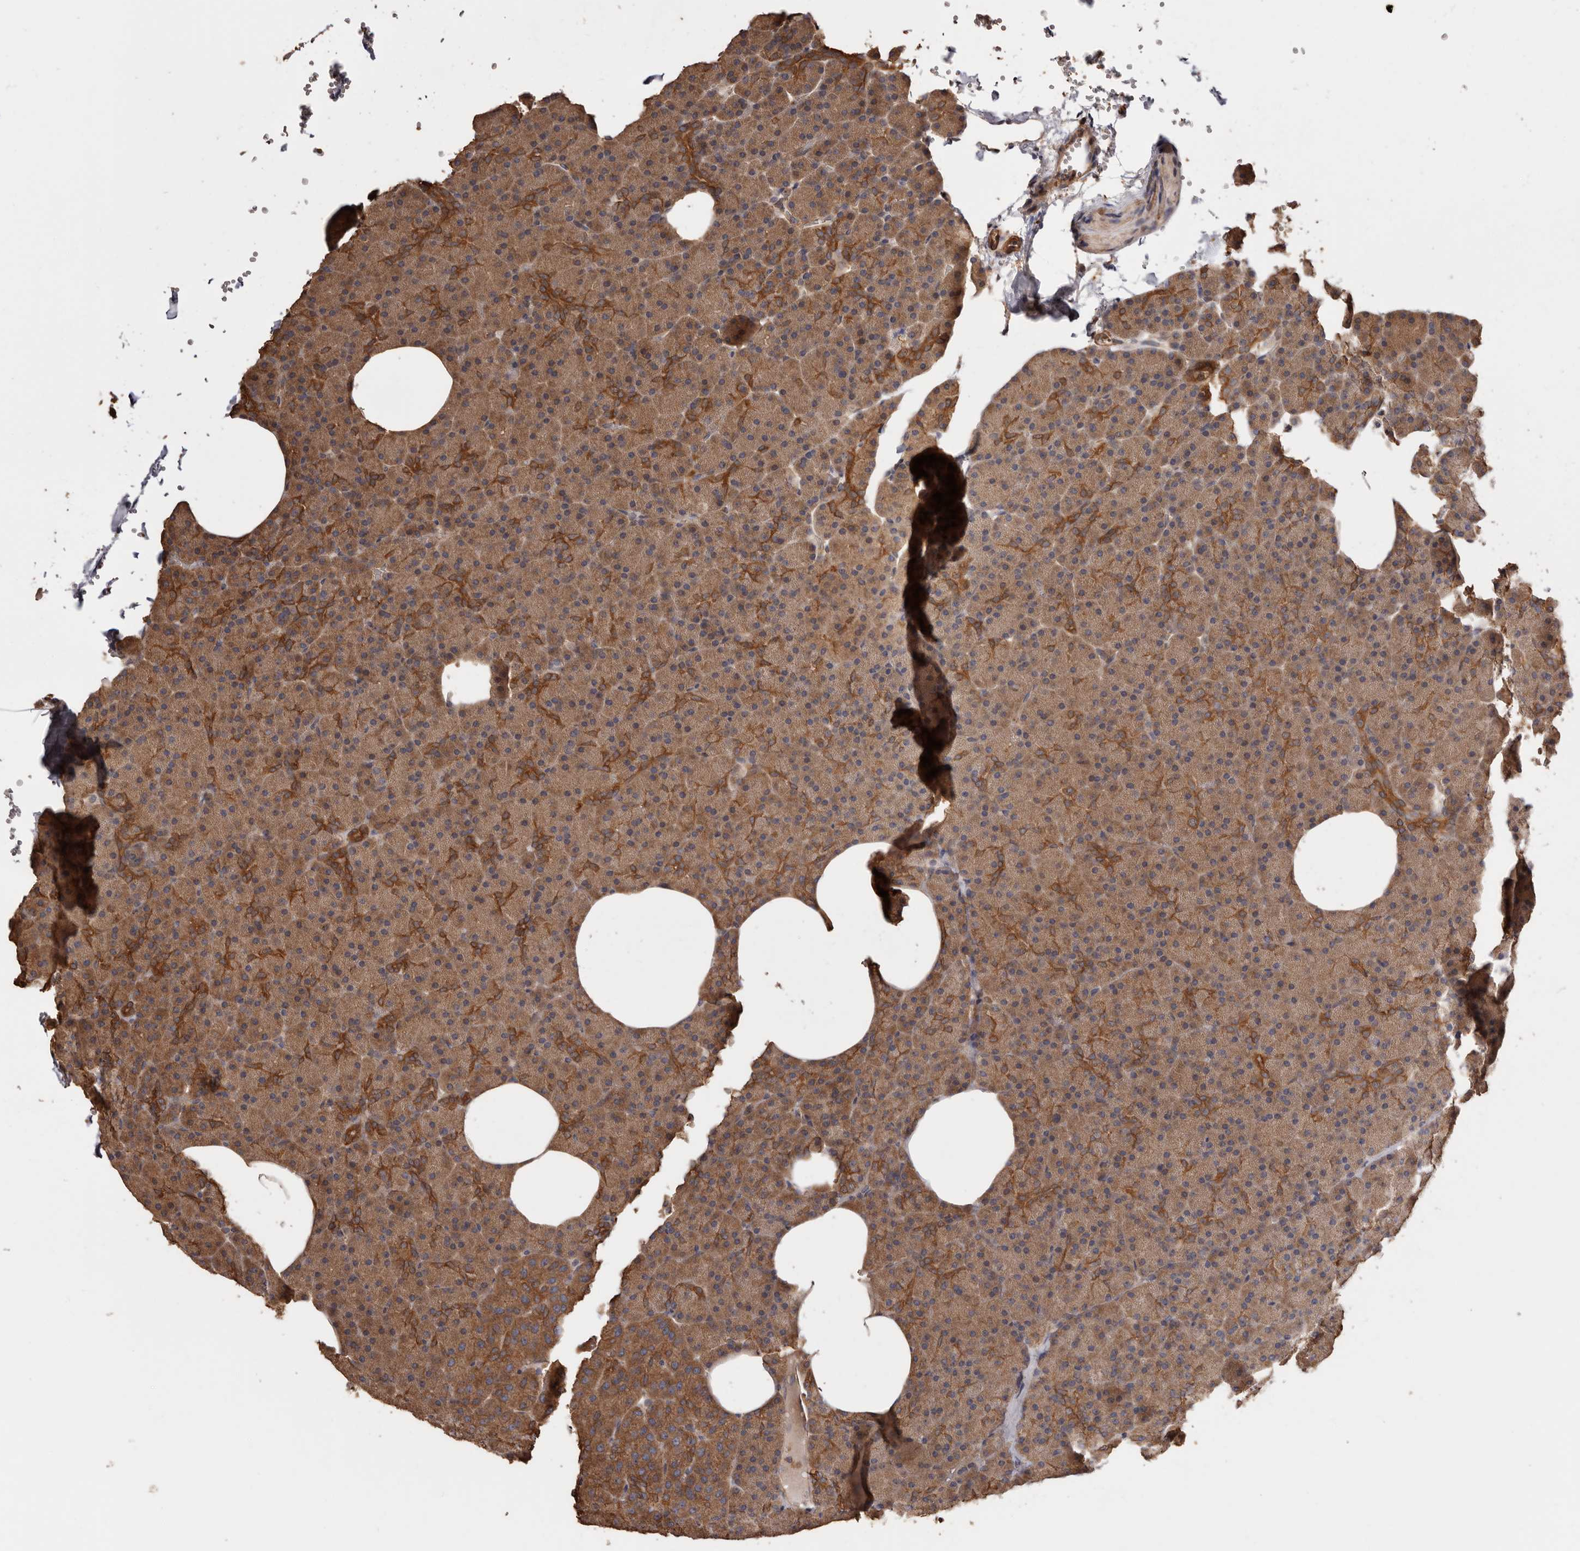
{"staining": {"intensity": "moderate", "quantity": ">75%", "location": "cytoplasmic/membranous"}, "tissue": "pancreas", "cell_type": "Exocrine glandular cells", "image_type": "normal", "snomed": [{"axis": "morphology", "description": "Normal tissue, NOS"}, {"axis": "morphology", "description": "Carcinoid, malignant, NOS"}, {"axis": "topography", "description": "Pancreas"}], "caption": "This is an image of IHC staining of unremarkable pancreas, which shows moderate positivity in the cytoplasmic/membranous of exocrine glandular cells.", "gene": "COQ8B", "patient": {"sex": "female", "age": 35}}